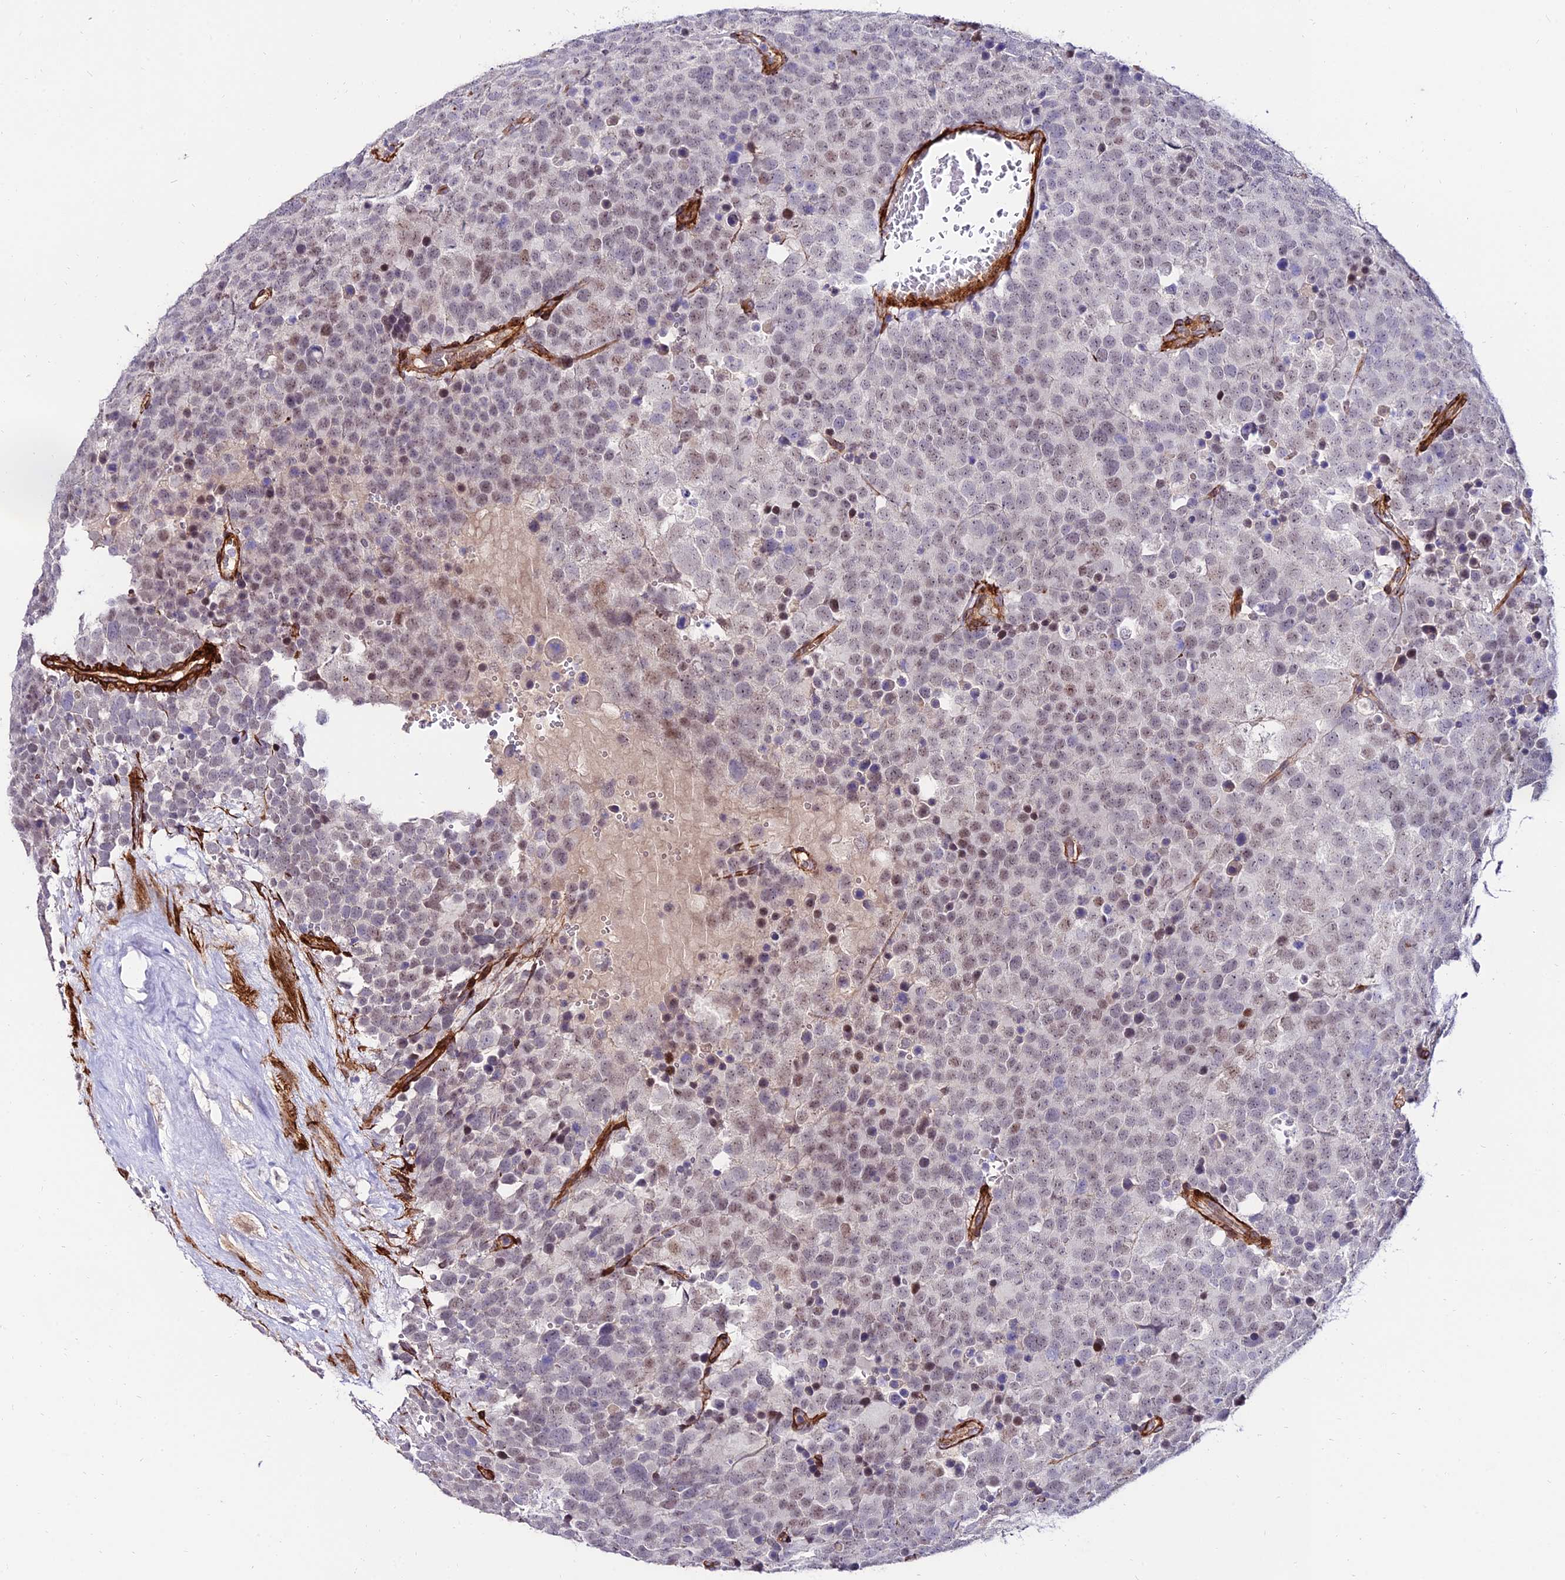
{"staining": {"intensity": "weak", "quantity": "25%-75%", "location": "nuclear"}, "tissue": "testis cancer", "cell_type": "Tumor cells", "image_type": "cancer", "snomed": [{"axis": "morphology", "description": "Seminoma, NOS"}, {"axis": "topography", "description": "Testis"}], "caption": "This is a photomicrograph of IHC staining of testis cancer, which shows weak staining in the nuclear of tumor cells.", "gene": "ALDH3B2", "patient": {"sex": "male", "age": 71}}